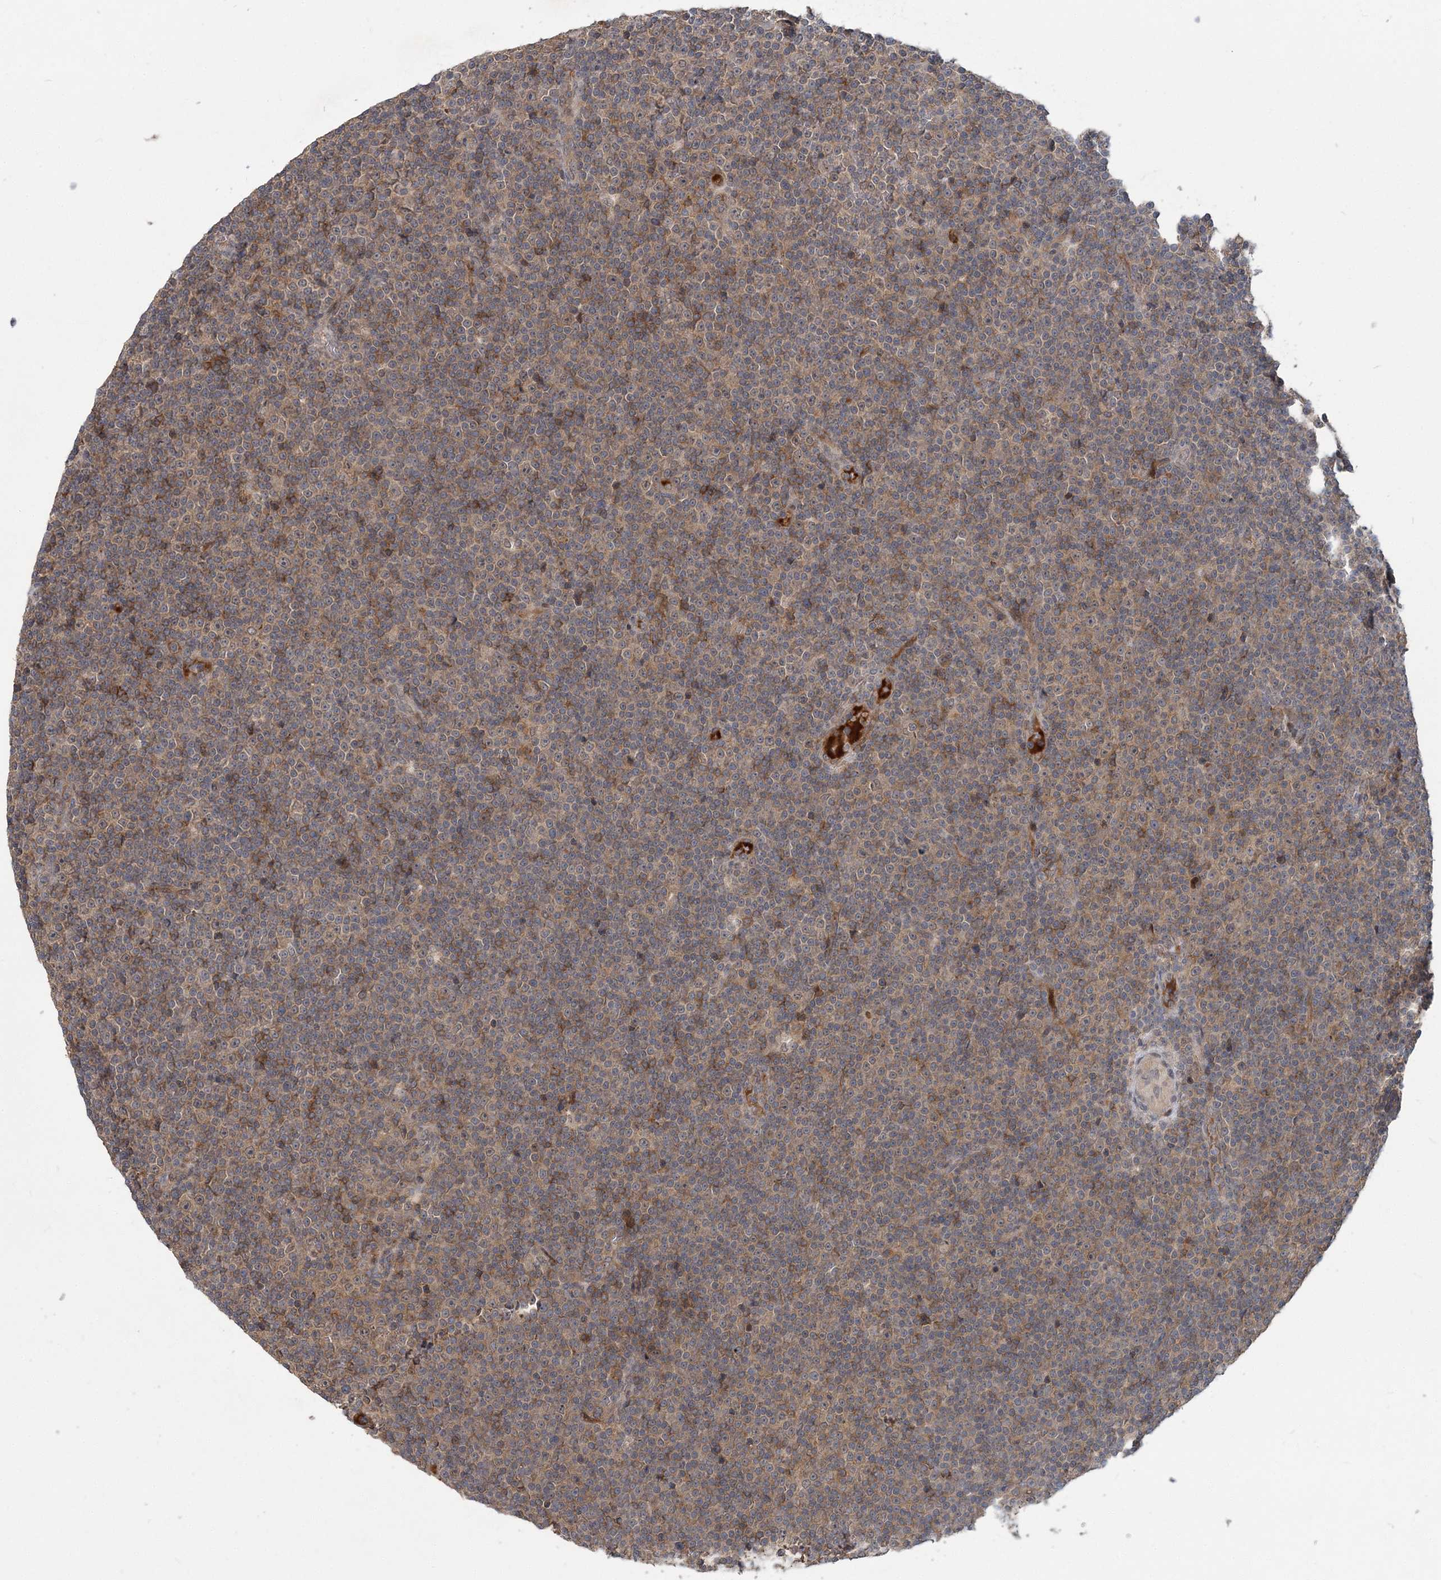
{"staining": {"intensity": "weak", "quantity": ">75%", "location": "cytoplasmic/membranous"}, "tissue": "lymphoma", "cell_type": "Tumor cells", "image_type": "cancer", "snomed": [{"axis": "morphology", "description": "Malignant lymphoma, non-Hodgkin's type, Low grade"}, {"axis": "topography", "description": "Lymph node"}], "caption": "Approximately >75% of tumor cells in human low-grade malignant lymphoma, non-Hodgkin's type show weak cytoplasmic/membranous protein staining as visualized by brown immunohistochemical staining.", "gene": "RNF25", "patient": {"sex": "female", "age": 67}}